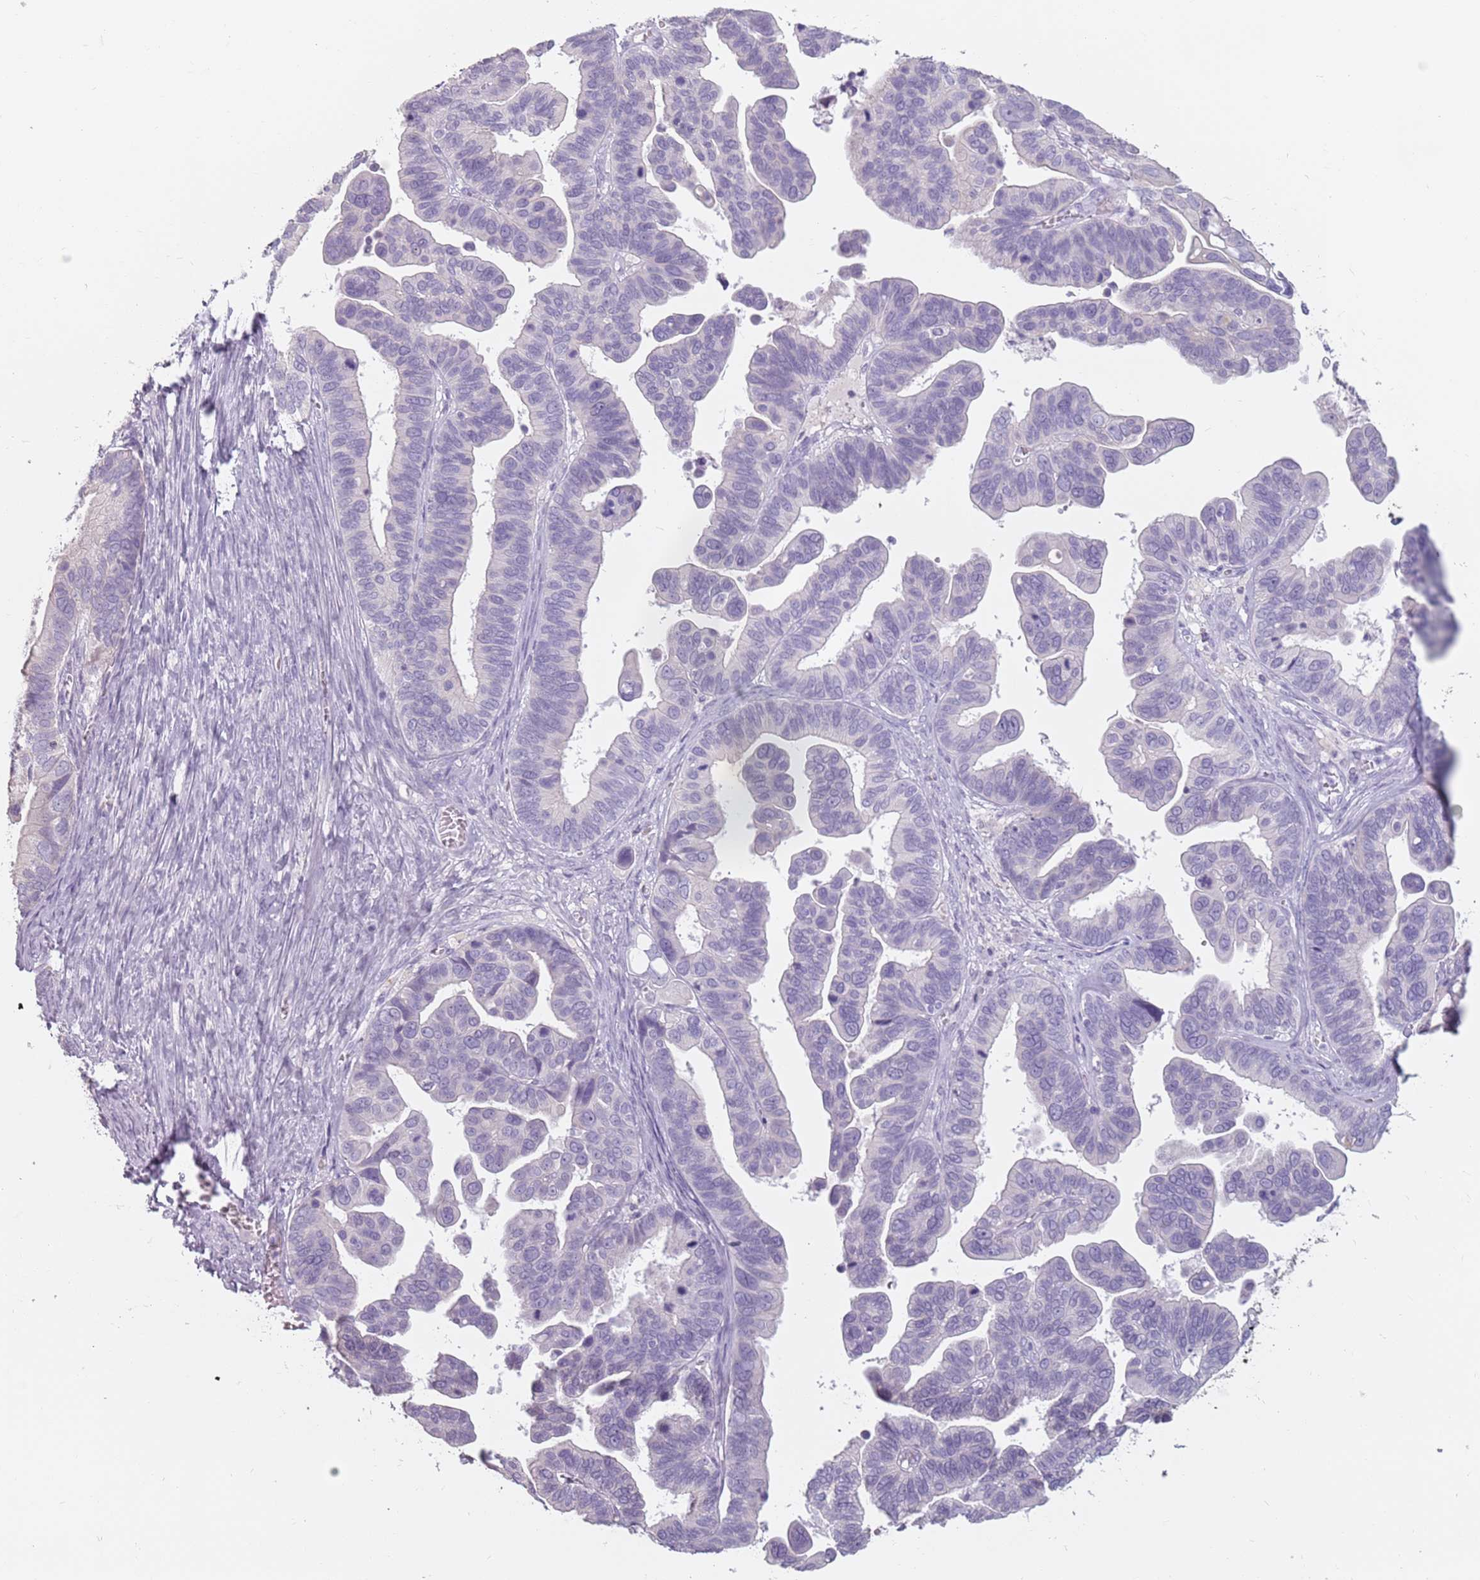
{"staining": {"intensity": "negative", "quantity": "none", "location": "none"}, "tissue": "ovarian cancer", "cell_type": "Tumor cells", "image_type": "cancer", "snomed": [{"axis": "morphology", "description": "Cystadenocarcinoma, serous, NOS"}, {"axis": "topography", "description": "Ovary"}], "caption": "DAB immunohistochemical staining of ovarian cancer (serous cystadenocarcinoma) demonstrates no significant staining in tumor cells.", "gene": "CEP19", "patient": {"sex": "female", "age": 56}}